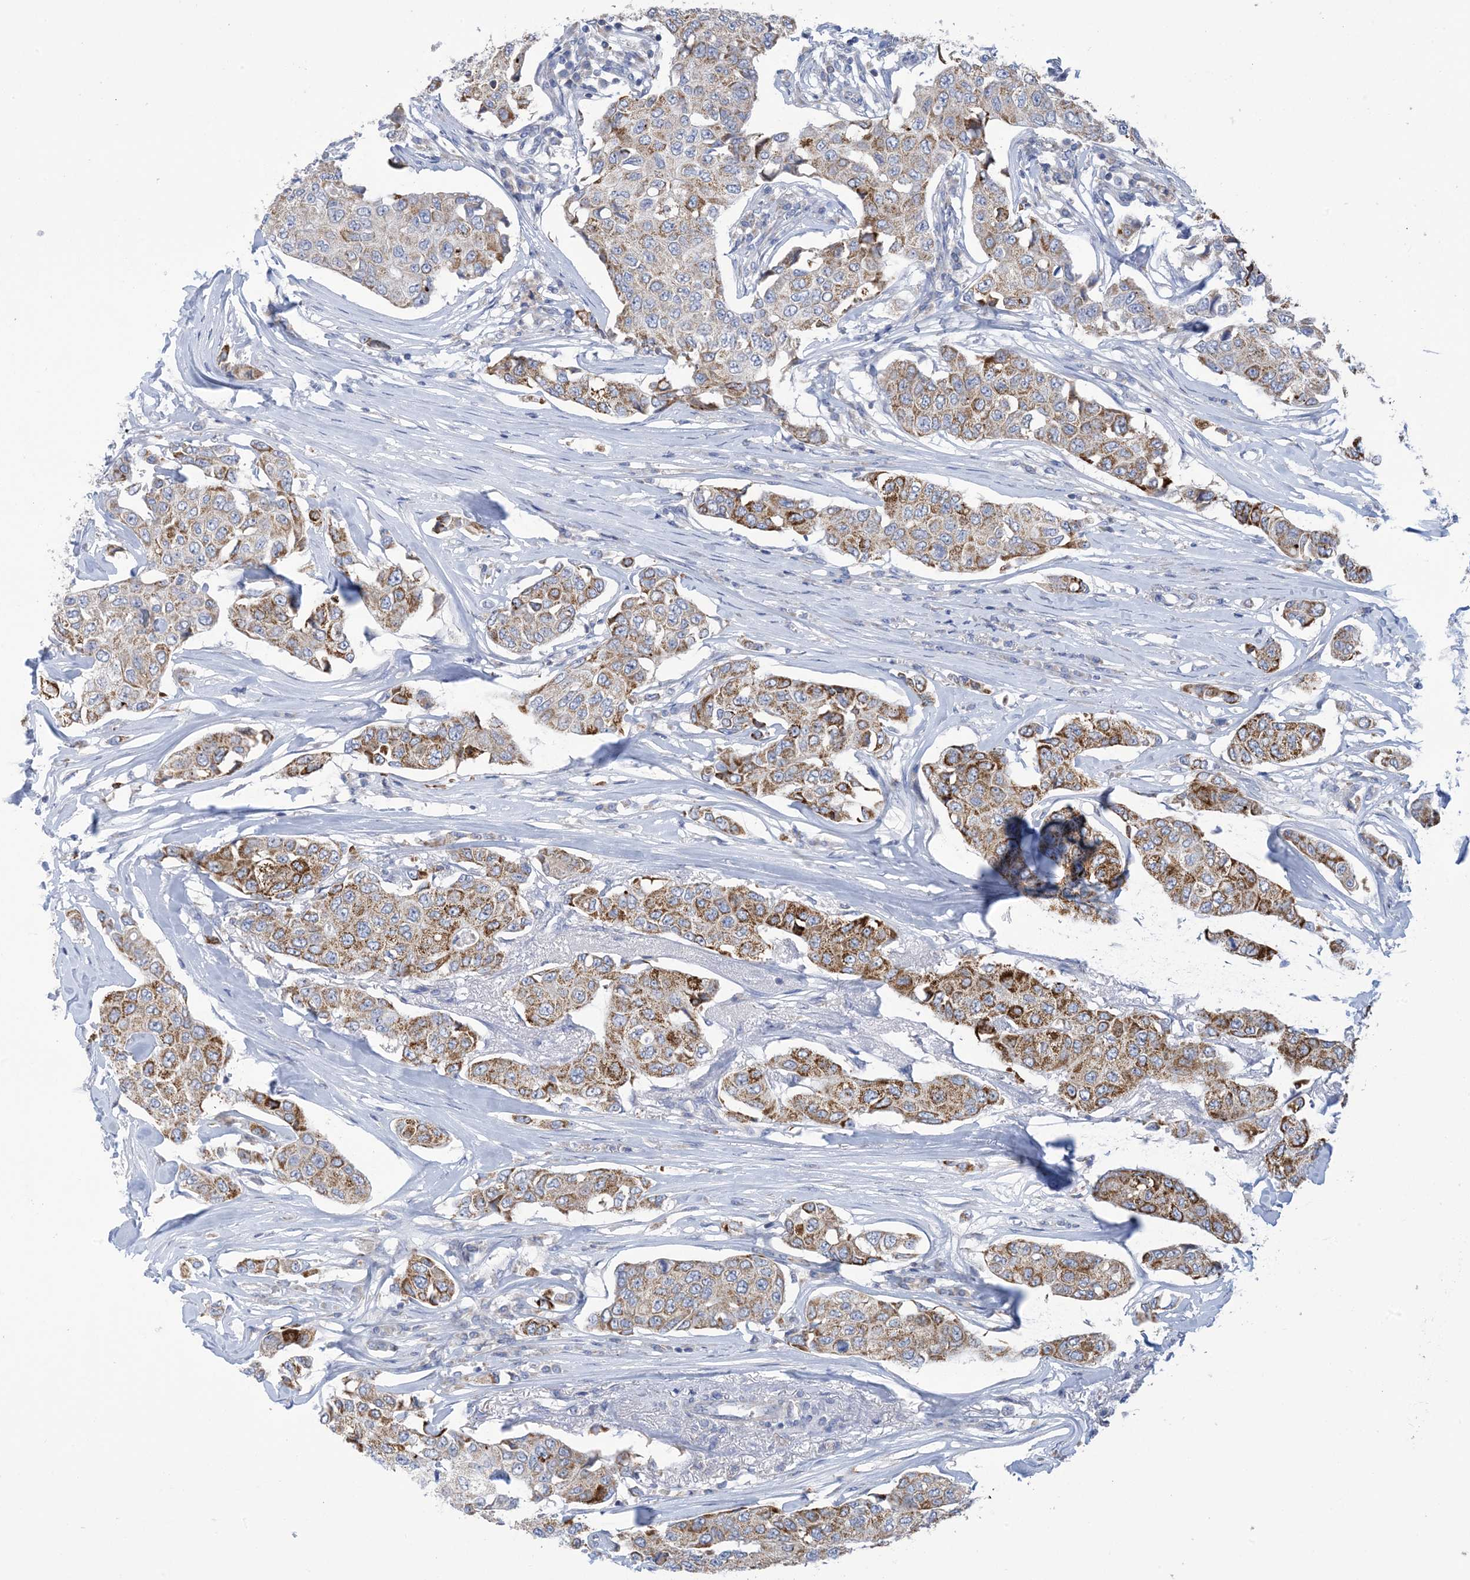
{"staining": {"intensity": "moderate", "quantity": "25%-75%", "location": "cytoplasmic/membranous"}, "tissue": "breast cancer", "cell_type": "Tumor cells", "image_type": "cancer", "snomed": [{"axis": "morphology", "description": "Duct carcinoma"}, {"axis": "topography", "description": "Breast"}], "caption": "IHC image of neoplastic tissue: human invasive ductal carcinoma (breast) stained using IHC shows medium levels of moderate protein expression localized specifically in the cytoplasmic/membranous of tumor cells, appearing as a cytoplasmic/membranous brown color.", "gene": "CLEC16A", "patient": {"sex": "female", "age": 80}}